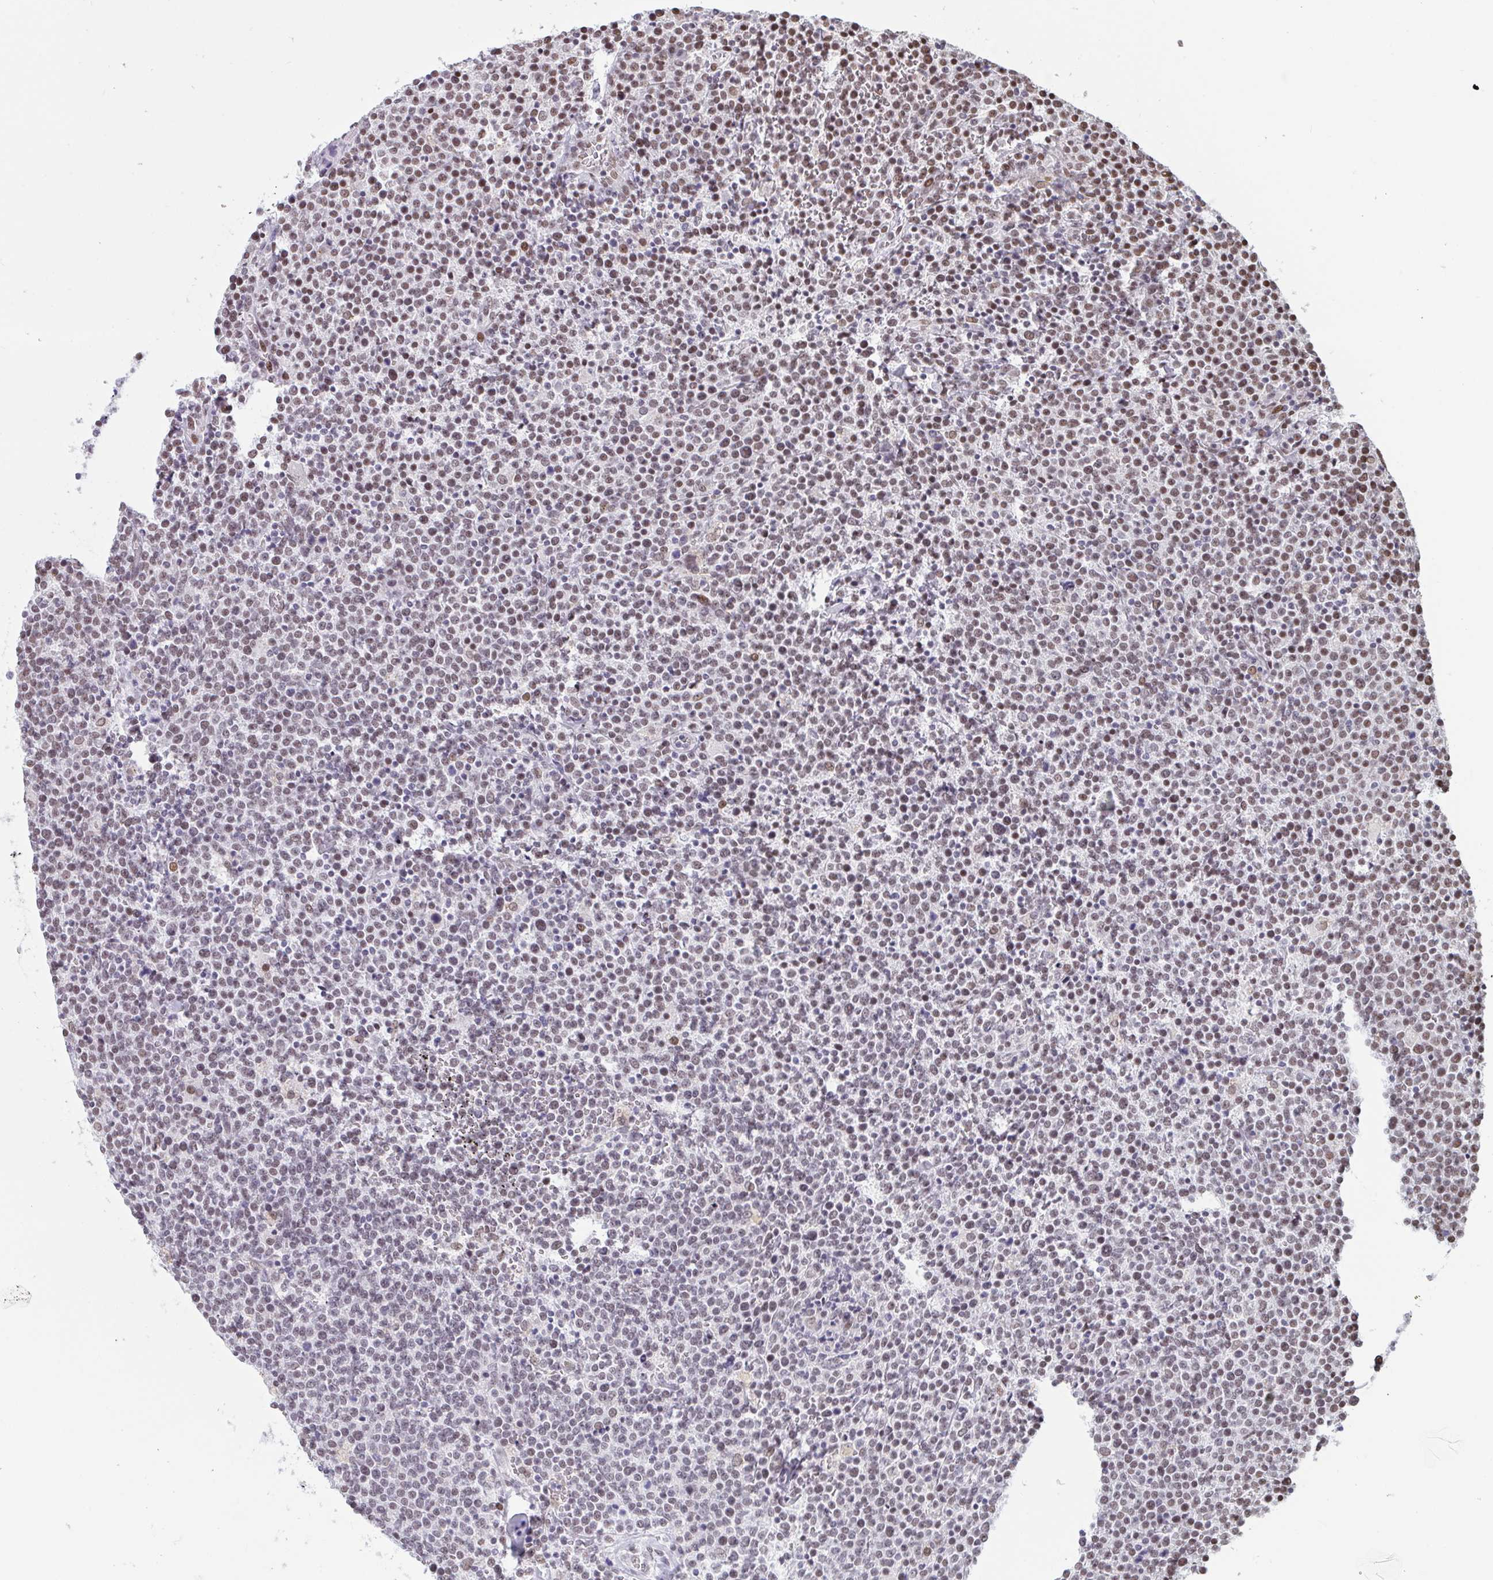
{"staining": {"intensity": "moderate", "quantity": "25%-75%", "location": "nuclear"}, "tissue": "lymphoma", "cell_type": "Tumor cells", "image_type": "cancer", "snomed": [{"axis": "morphology", "description": "Malignant lymphoma, non-Hodgkin's type, High grade"}, {"axis": "topography", "description": "Lymph node"}], "caption": "A brown stain shows moderate nuclear expression of a protein in lymphoma tumor cells.", "gene": "CBFA2T2", "patient": {"sex": "male", "age": 61}}